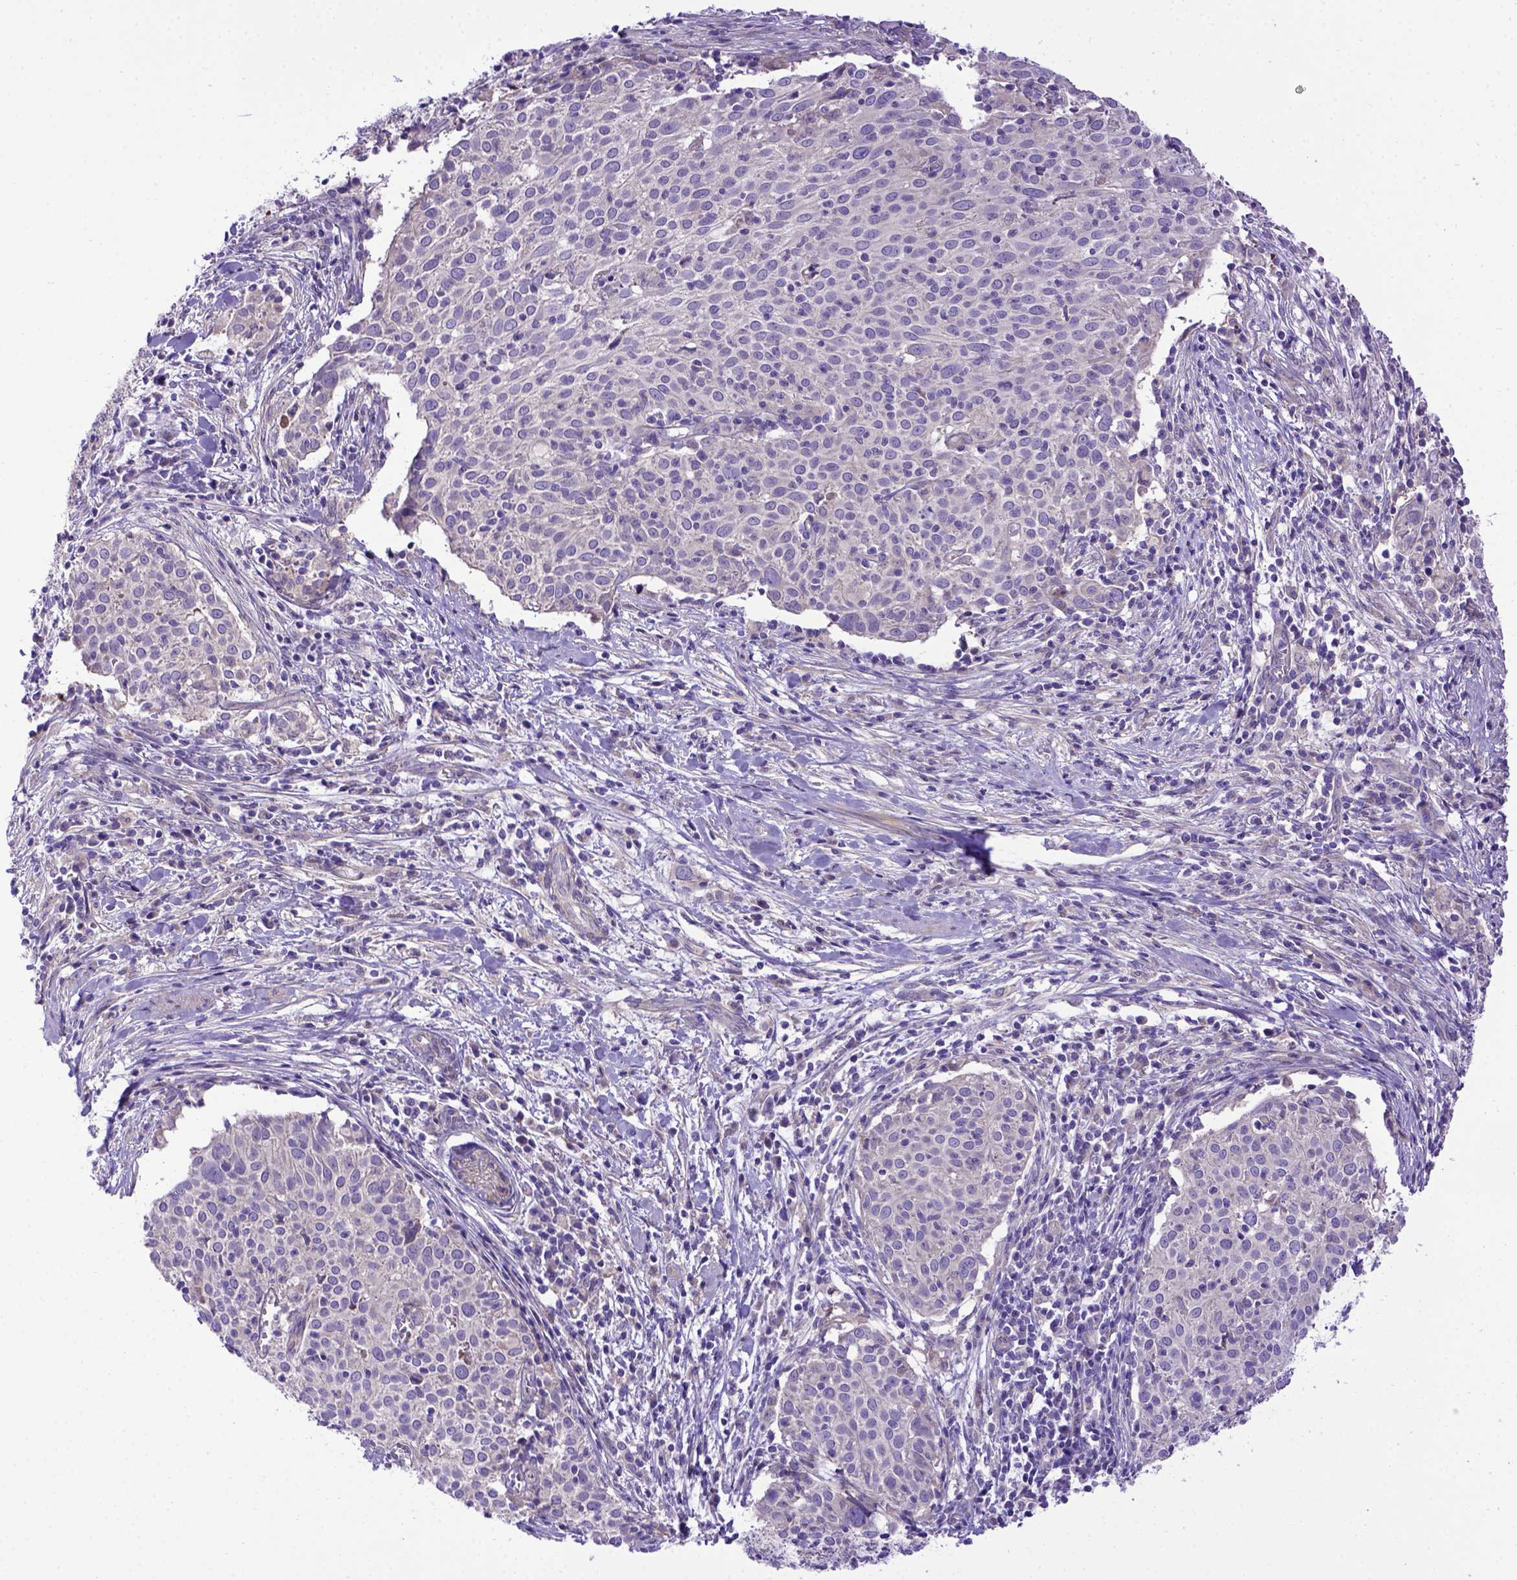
{"staining": {"intensity": "negative", "quantity": "none", "location": "none"}, "tissue": "cervical cancer", "cell_type": "Tumor cells", "image_type": "cancer", "snomed": [{"axis": "morphology", "description": "Squamous cell carcinoma, NOS"}, {"axis": "topography", "description": "Cervix"}], "caption": "Human cervical cancer (squamous cell carcinoma) stained for a protein using immunohistochemistry displays no expression in tumor cells.", "gene": "ADAM12", "patient": {"sex": "female", "age": 39}}